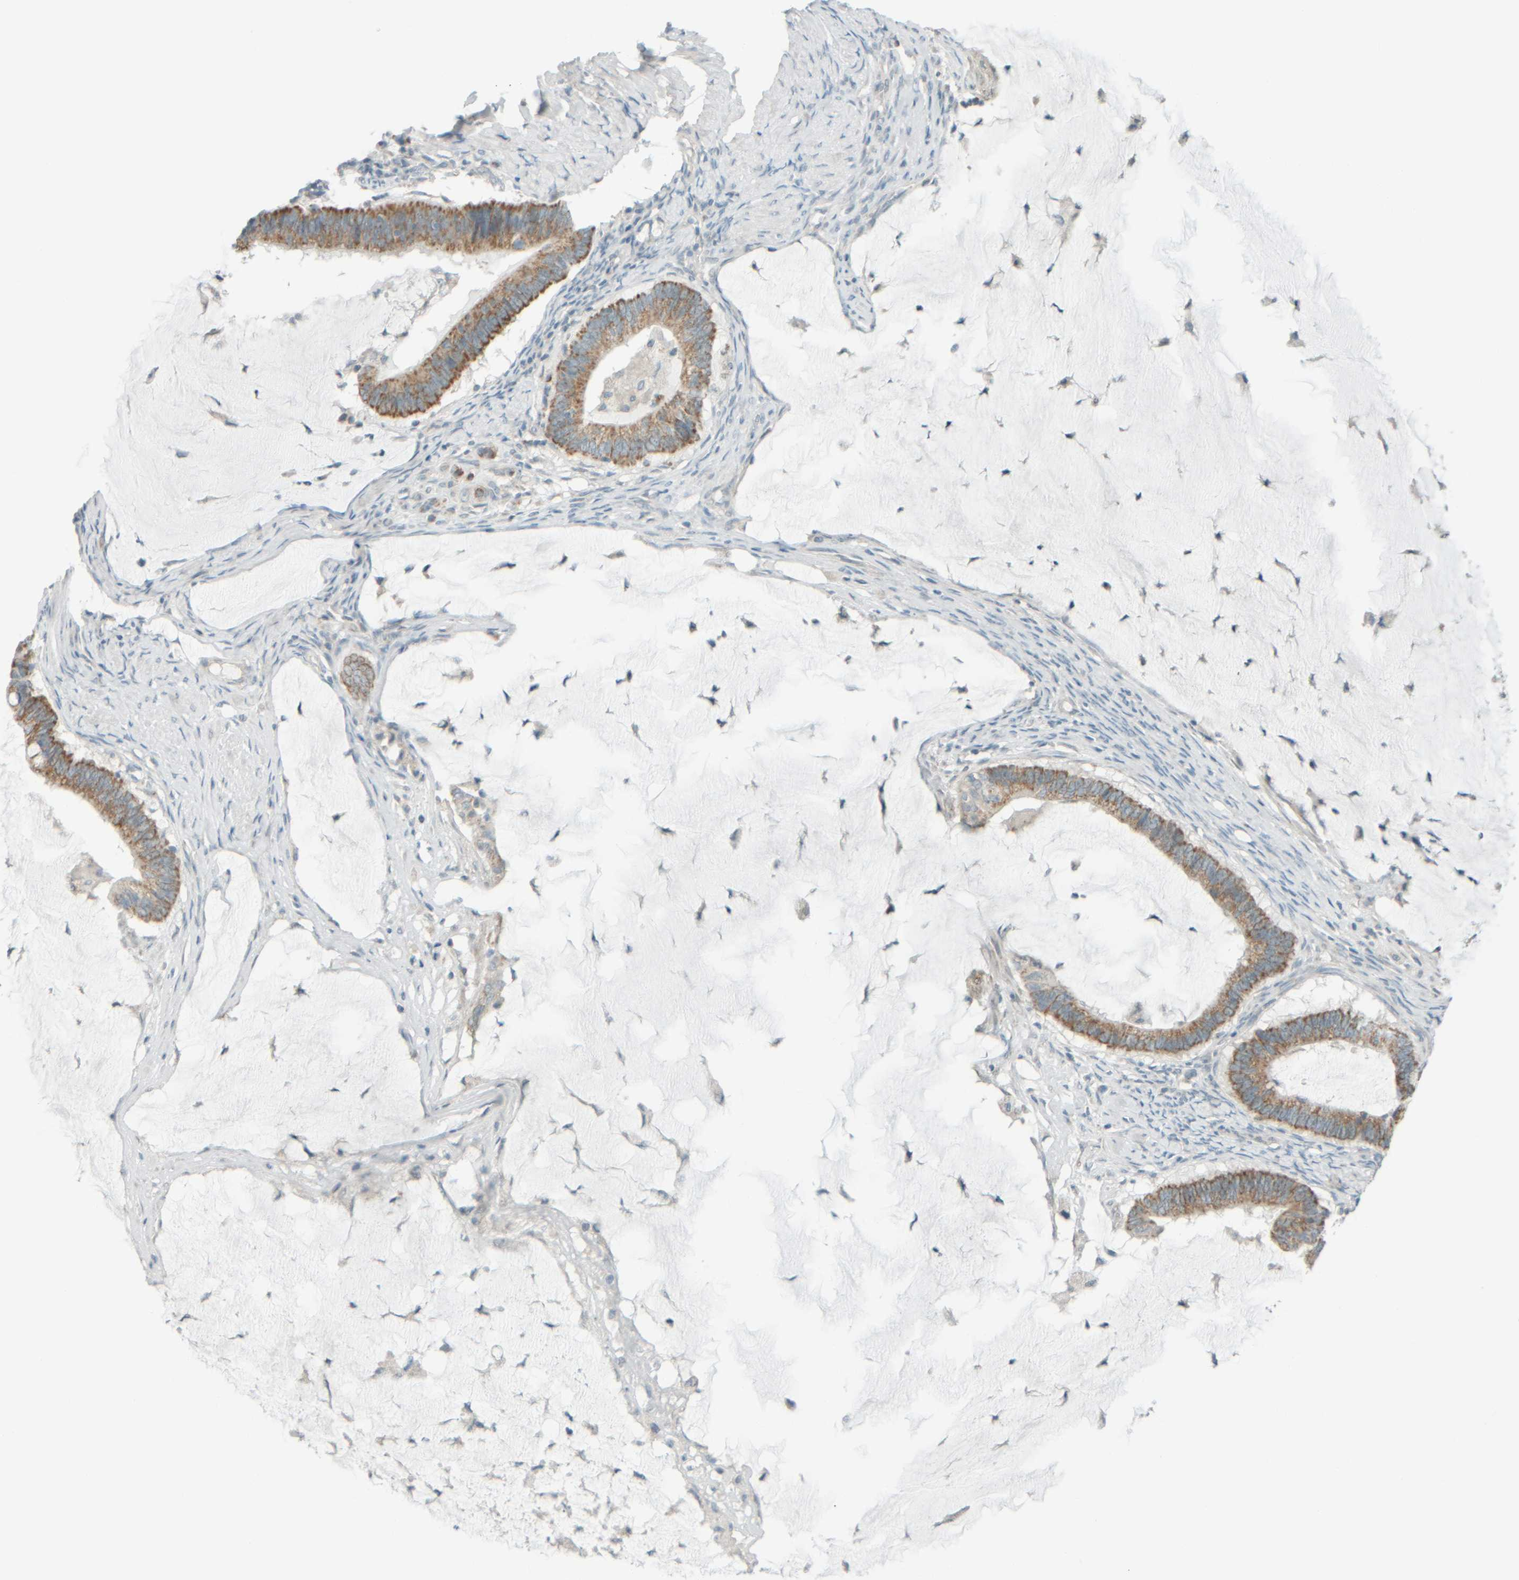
{"staining": {"intensity": "moderate", "quantity": "25%-75%", "location": "cytoplasmic/membranous"}, "tissue": "ovarian cancer", "cell_type": "Tumor cells", "image_type": "cancer", "snomed": [{"axis": "morphology", "description": "Cystadenocarcinoma, mucinous, NOS"}, {"axis": "topography", "description": "Ovary"}], "caption": "Immunohistochemistry (IHC) (DAB) staining of human ovarian cancer (mucinous cystadenocarcinoma) reveals moderate cytoplasmic/membranous protein staining in about 25%-75% of tumor cells. Using DAB (brown) and hematoxylin (blue) stains, captured at high magnification using brightfield microscopy.", "gene": "PTGES3L-AARSD1", "patient": {"sex": "female", "age": 61}}